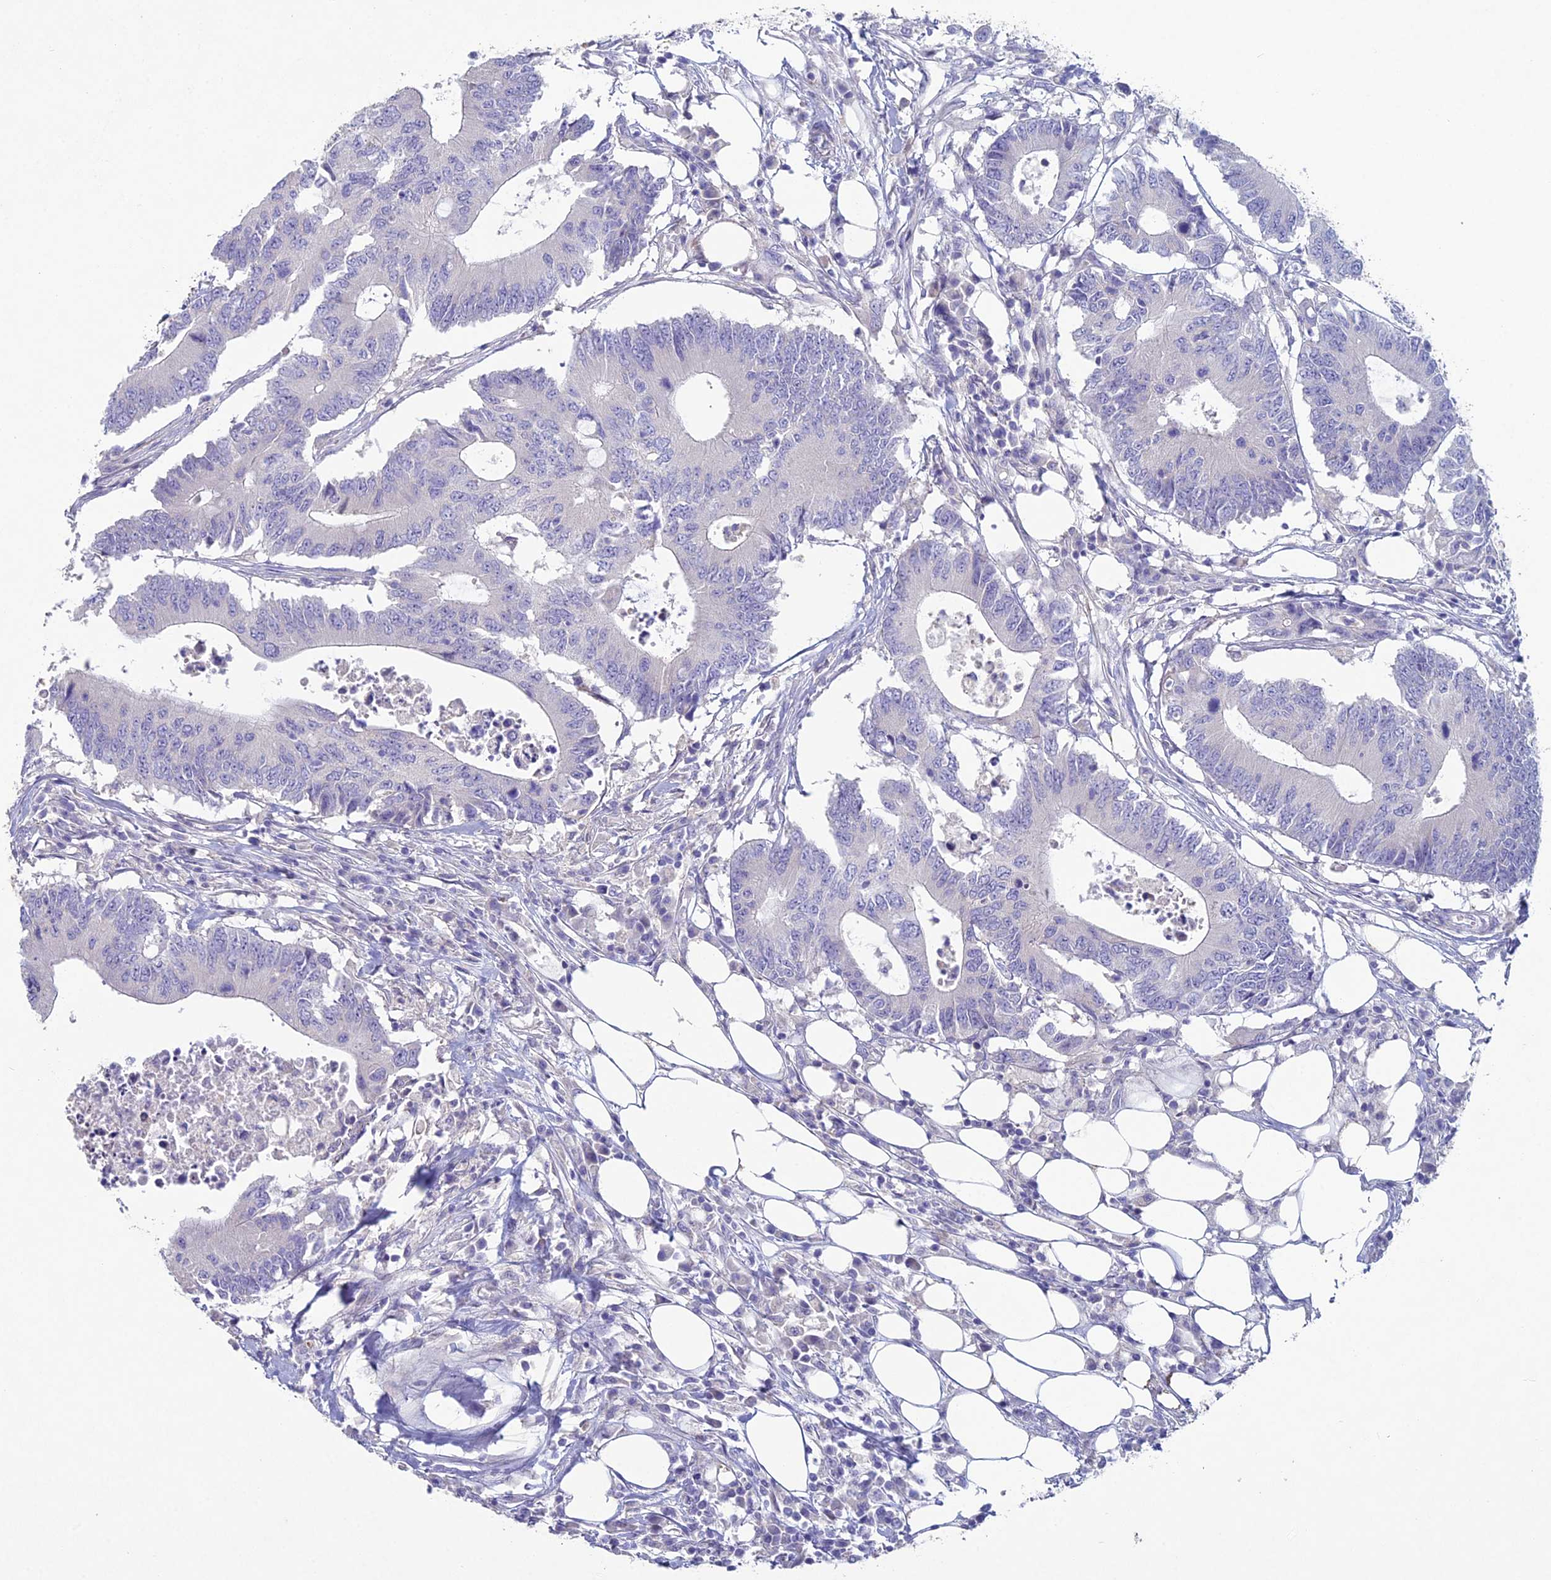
{"staining": {"intensity": "negative", "quantity": "none", "location": "none"}, "tissue": "colorectal cancer", "cell_type": "Tumor cells", "image_type": "cancer", "snomed": [{"axis": "morphology", "description": "Adenocarcinoma, NOS"}, {"axis": "topography", "description": "Colon"}], "caption": "Tumor cells are negative for protein expression in human colorectal cancer (adenocarcinoma). (Immunohistochemistry, brightfield microscopy, high magnification).", "gene": "NCAM1", "patient": {"sex": "male", "age": 71}}